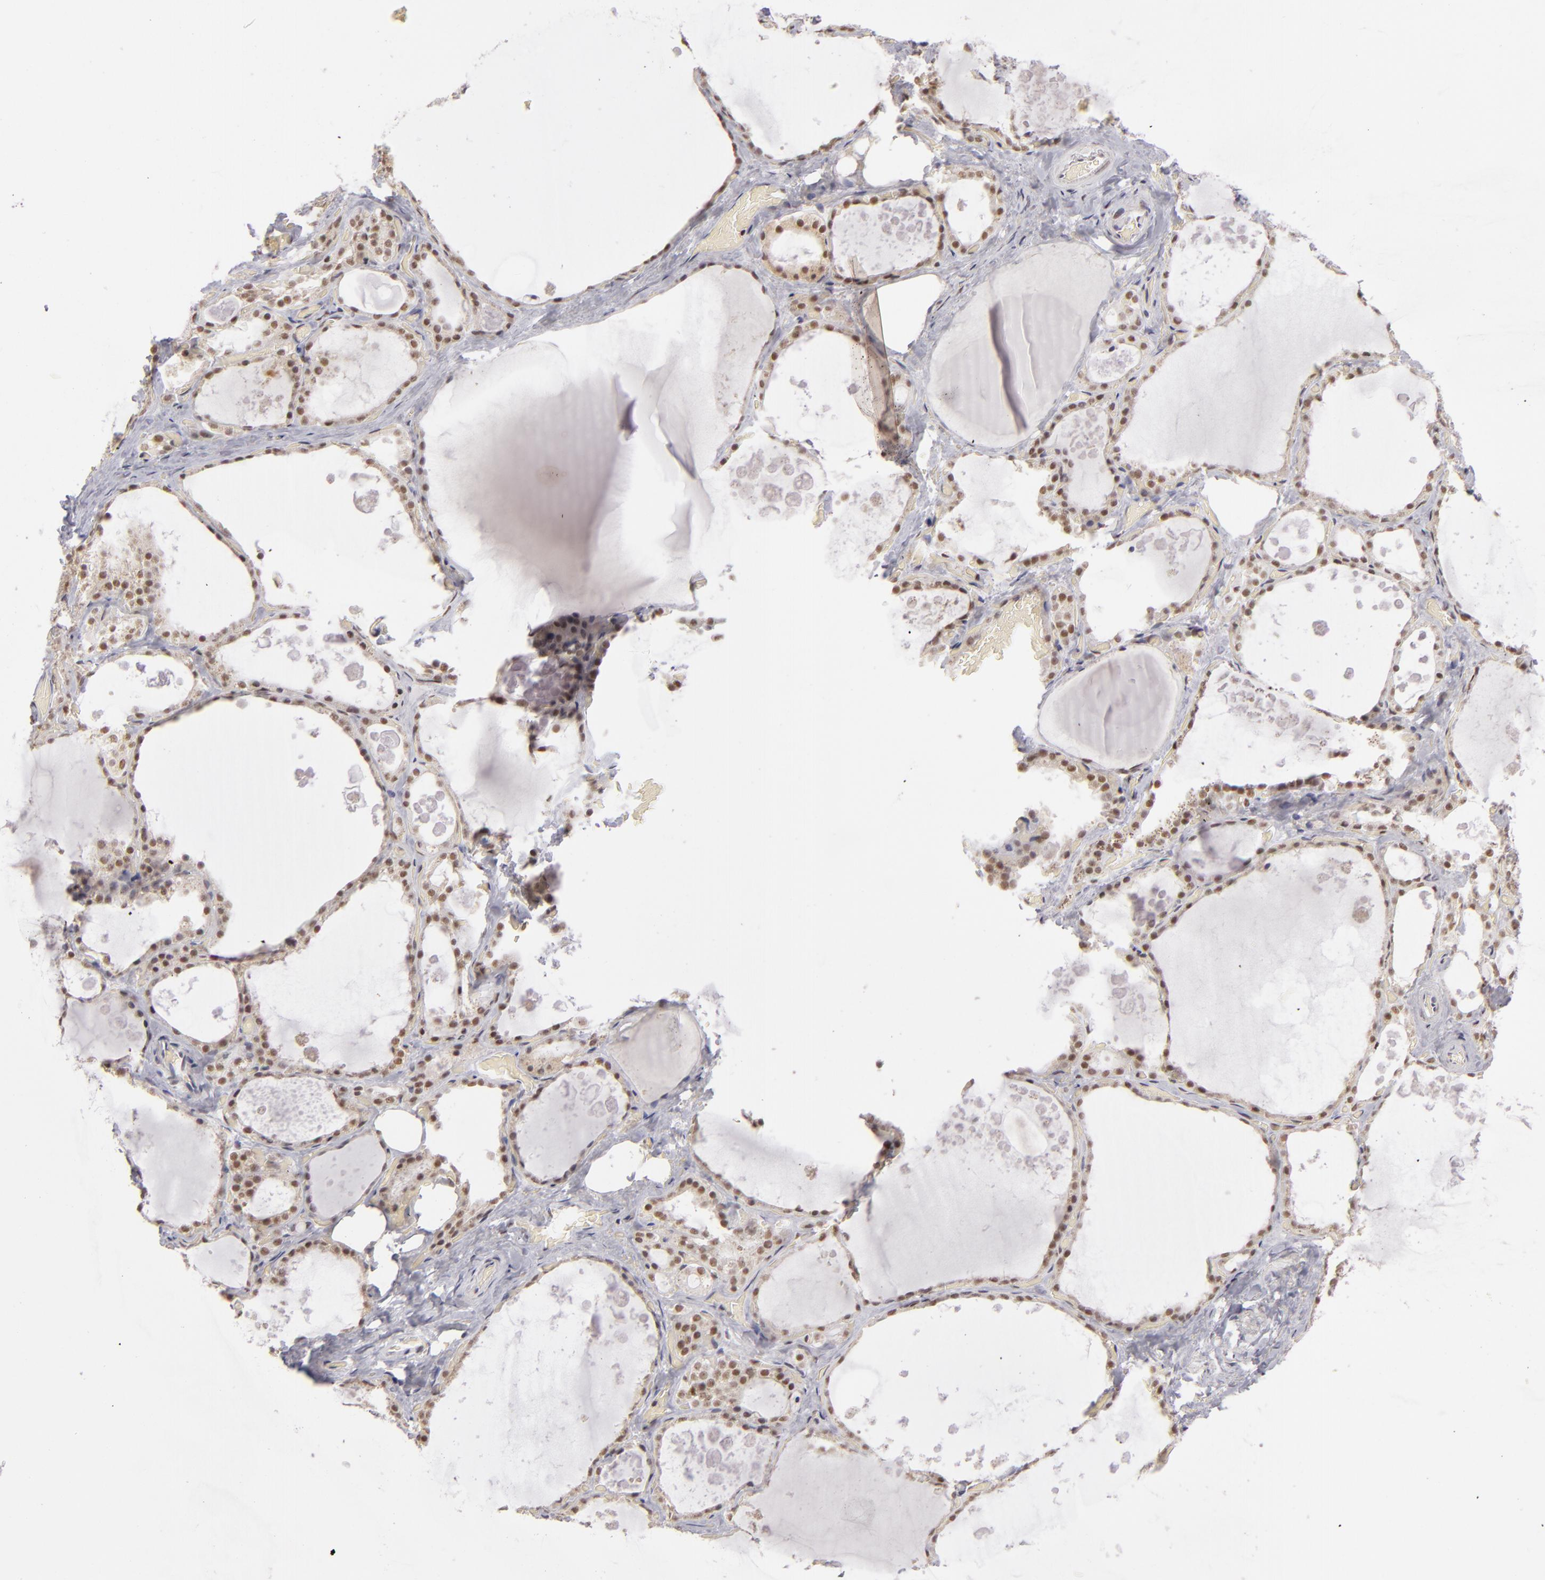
{"staining": {"intensity": "moderate", "quantity": ">75%", "location": "nuclear"}, "tissue": "thyroid gland", "cell_type": "Glandular cells", "image_type": "normal", "snomed": [{"axis": "morphology", "description": "Normal tissue, NOS"}, {"axis": "topography", "description": "Thyroid gland"}], "caption": "Immunohistochemical staining of benign human thyroid gland exhibits moderate nuclear protein positivity in approximately >75% of glandular cells. (brown staining indicates protein expression, while blue staining denotes nuclei).", "gene": "DAXX", "patient": {"sex": "male", "age": 61}}